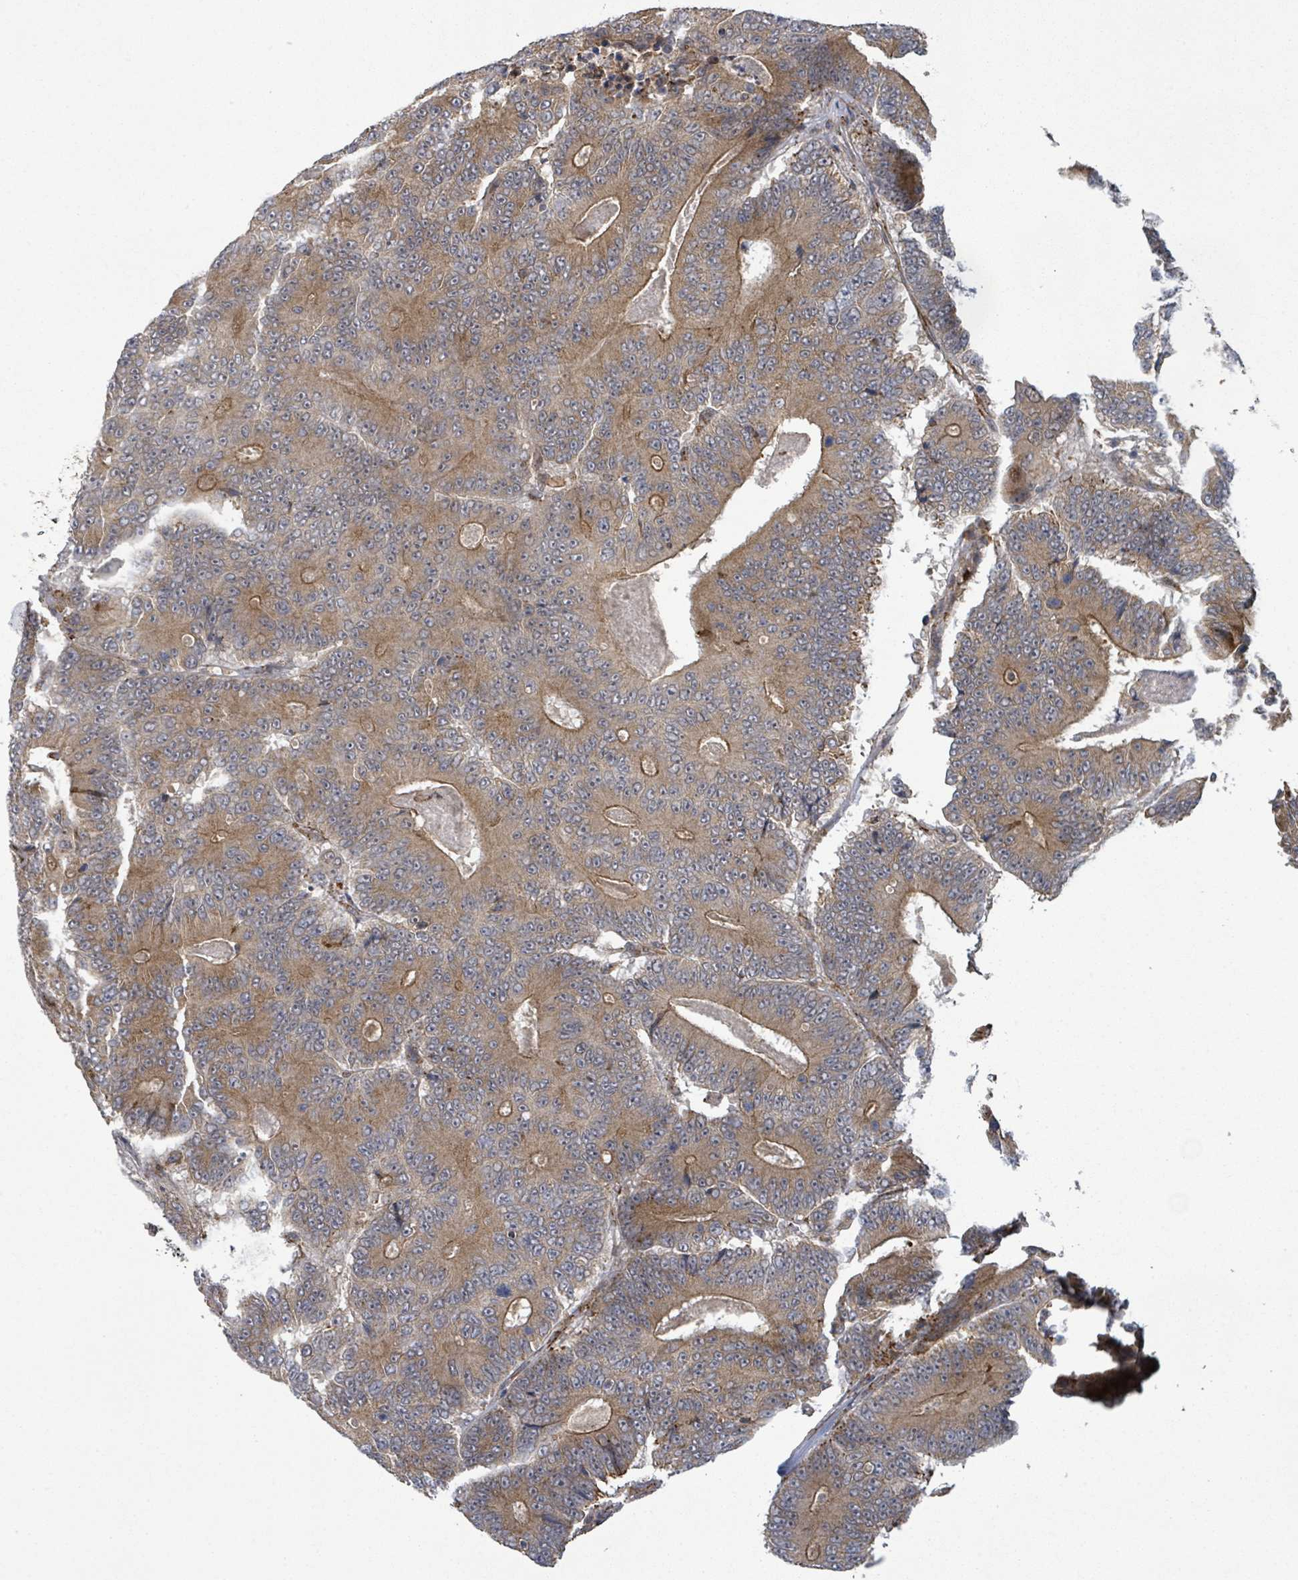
{"staining": {"intensity": "moderate", "quantity": ">75%", "location": "cytoplasmic/membranous"}, "tissue": "colorectal cancer", "cell_type": "Tumor cells", "image_type": "cancer", "snomed": [{"axis": "morphology", "description": "Adenocarcinoma, NOS"}, {"axis": "topography", "description": "Colon"}], "caption": "Moderate cytoplasmic/membranous protein staining is seen in approximately >75% of tumor cells in colorectal cancer.", "gene": "SHROOM2", "patient": {"sex": "male", "age": 83}}